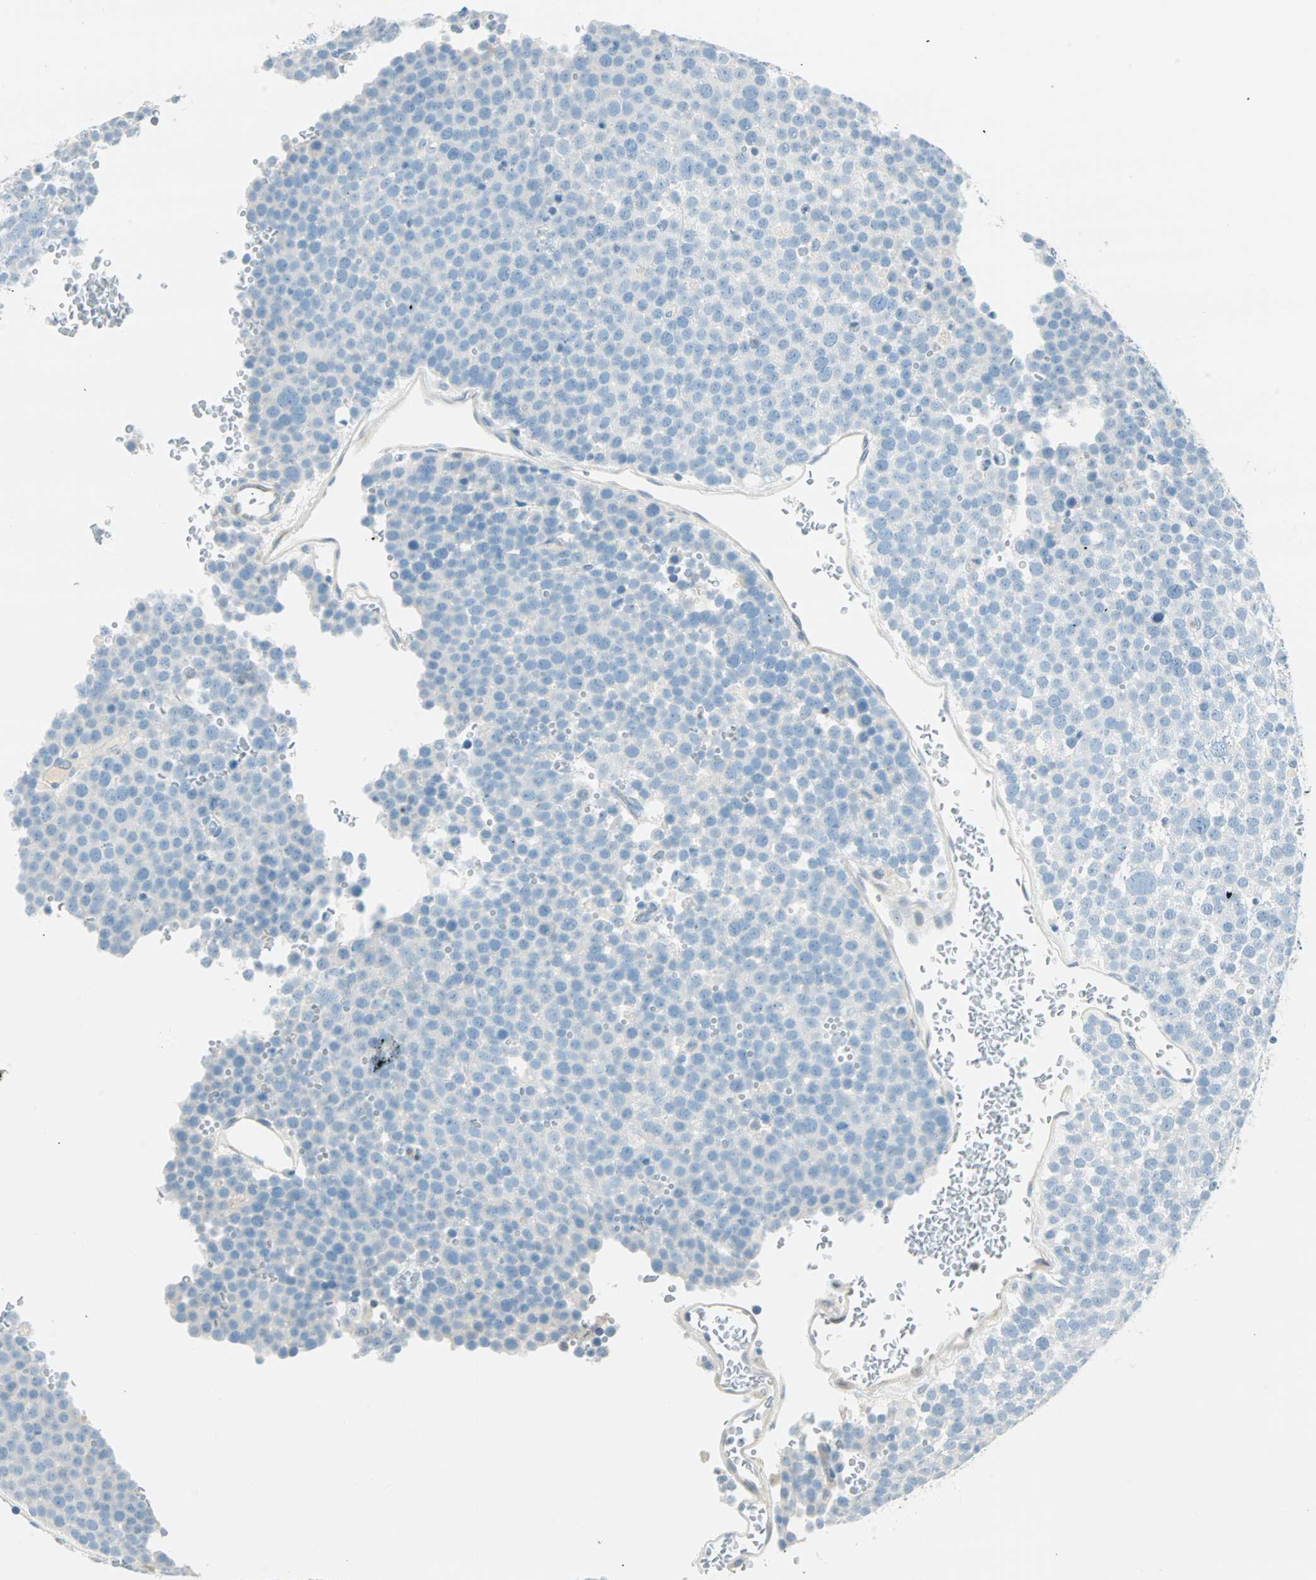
{"staining": {"intensity": "negative", "quantity": "none", "location": "none"}, "tissue": "testis cancer", "cell_type": "Tumor cells", "image_type": "cancer", "snomed": [{"axis": "morphology", "description": "Seminoma, NOS"}, {"axis": "topography", "description": "Testis"}], "caption": "This is an immunohistochemistry (IHC) micrograph of human testis cancer. There is no expression in tumor cells.", "gene": "S100A1", "patient": {"sex": "male", "age": 71}}